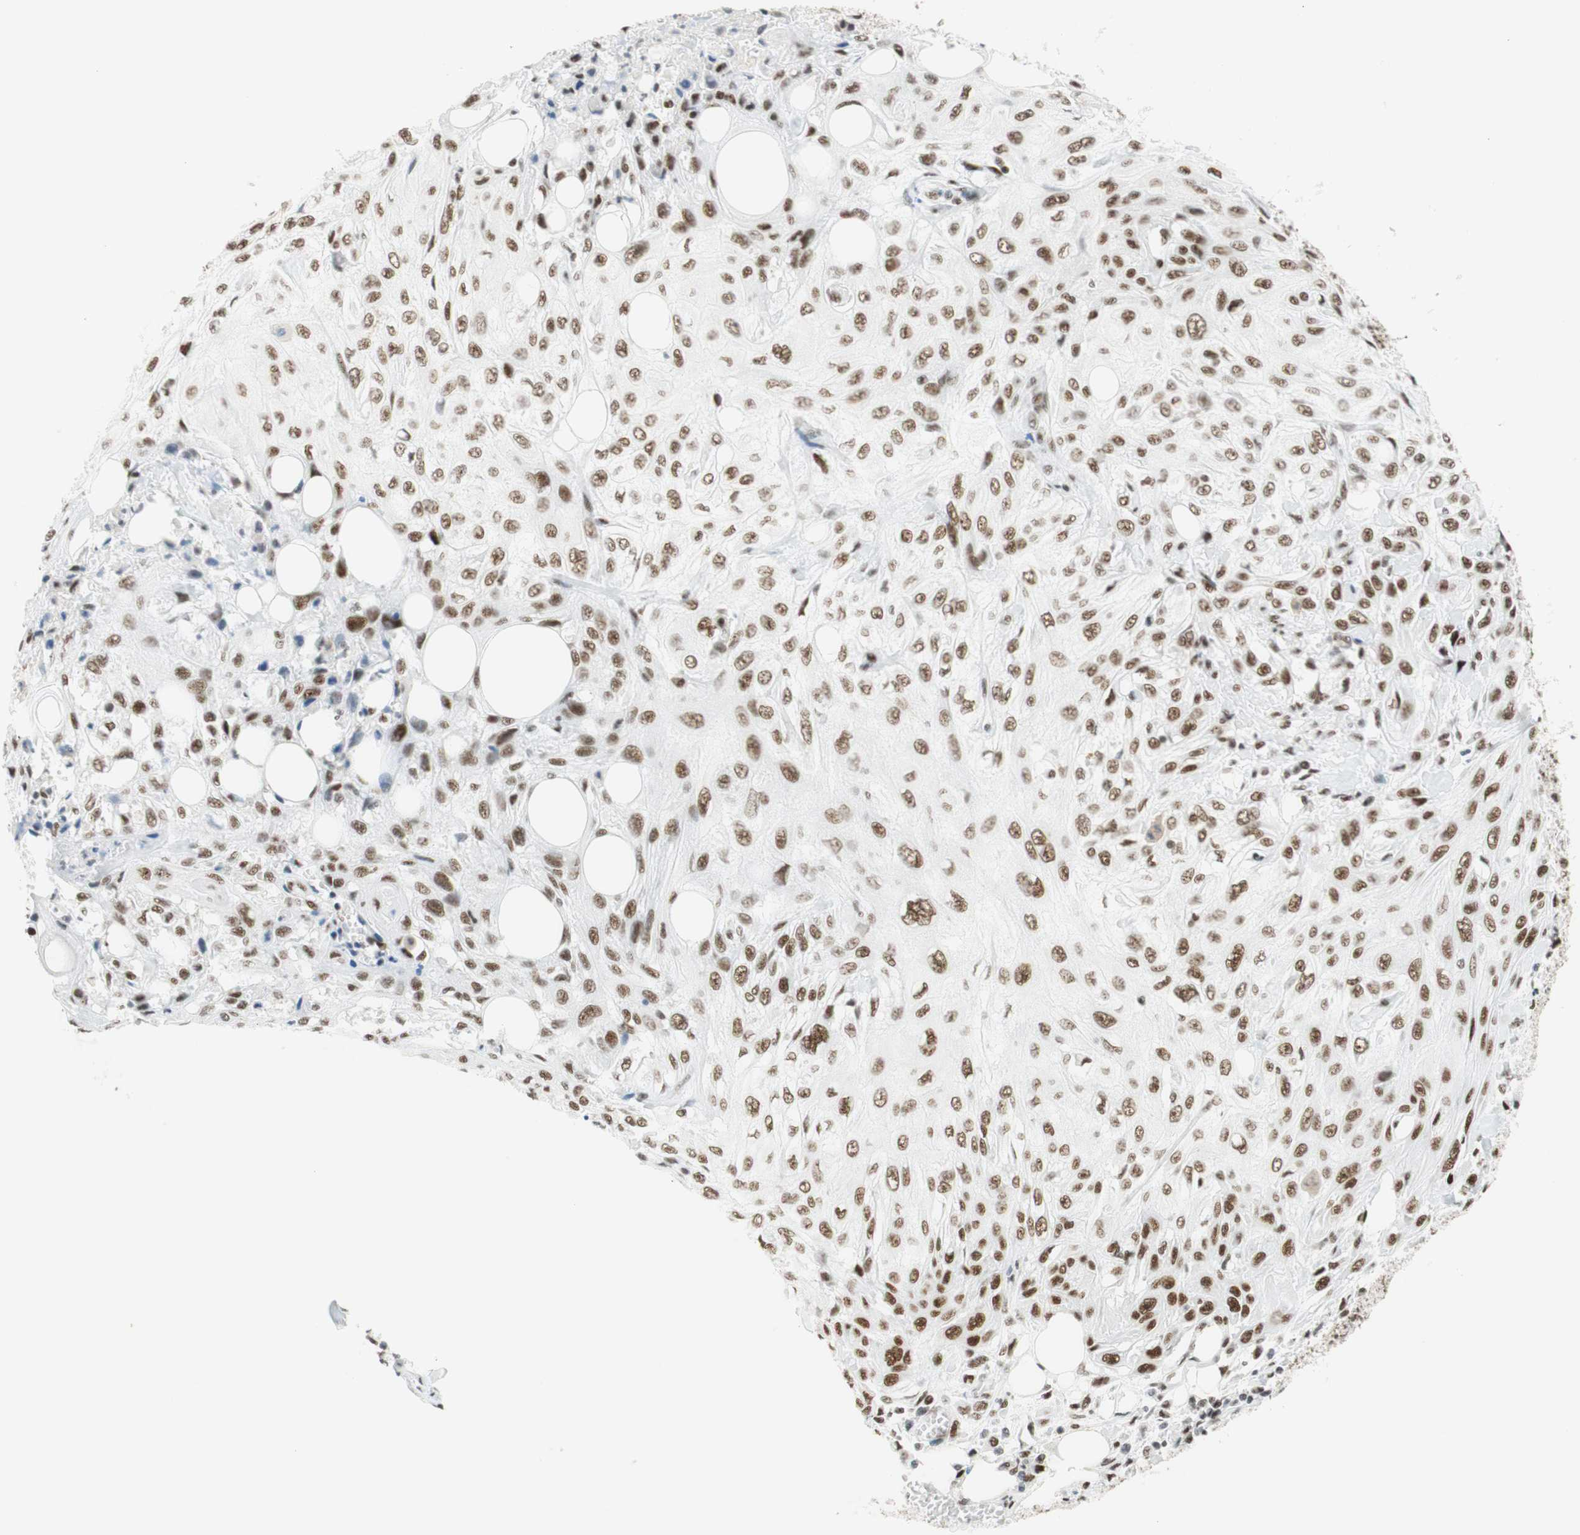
{"staining": {"intensity": "moderate", "quantity": ">75%", "location": "nuclear"}, "tissue": "skin cancer", "cell_type": "Tumor cells", "image_type": "cancer", "snomed": [{"axis": "morphology", "description": "Squamous cell carcinoma, NOS"}, {"axis": "topography", "description": "Skin"}], "caption": "This image reveals immunohistochemistry staining of skin squamous cell carcinoma, with medium moderate nuclear staining in about >75% of tumor cells.", "gene": "RNF20", "patient": {"sex": "male", "age": 75}}